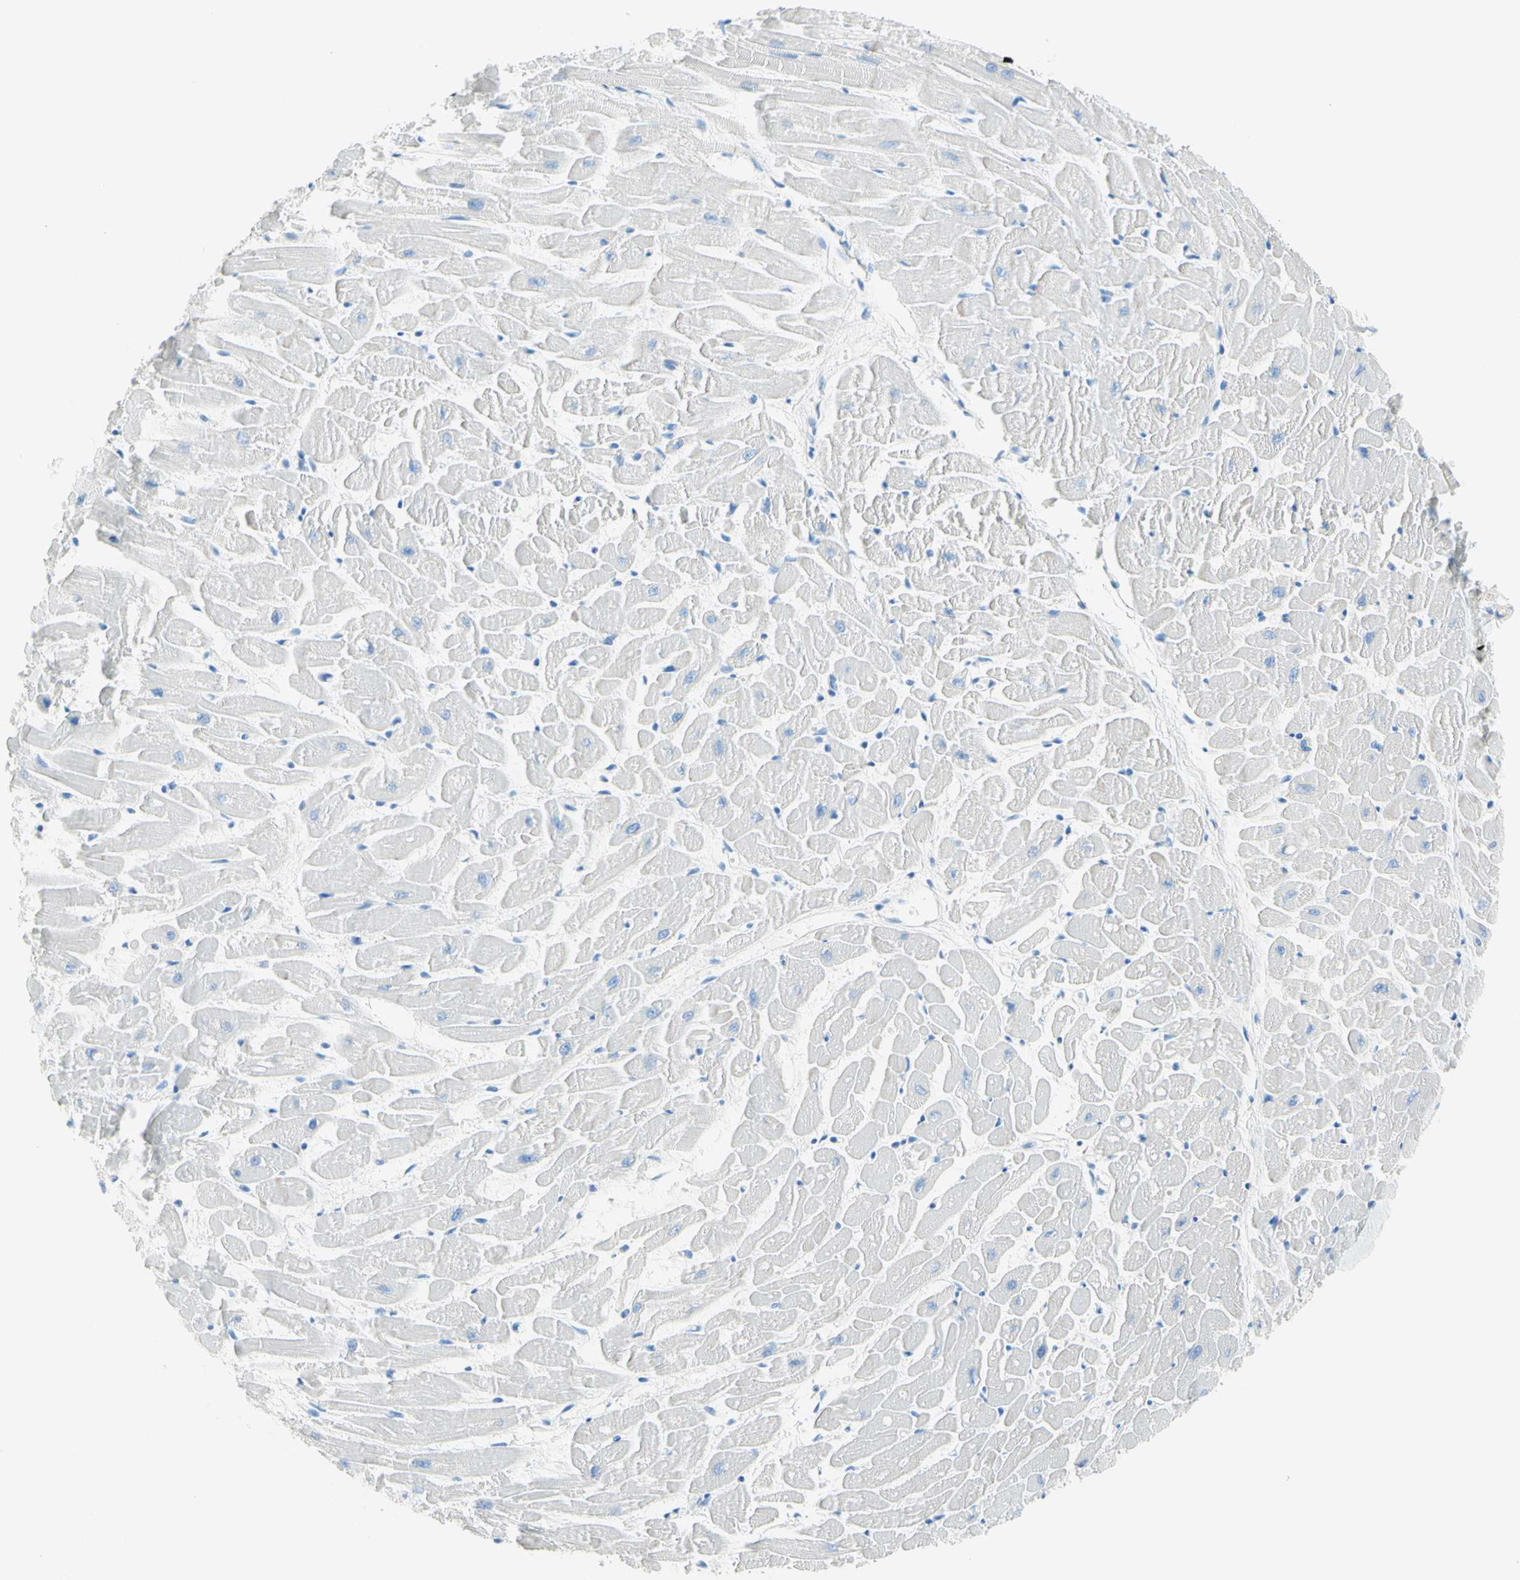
{"staining": {"intensity": "weak", "quantity": "<25%", "location": "cytoplasmic/membranous"}, "tissue": "heart muscle", "cell_type": "Cardiomyocytes", "image_type": "normal", "snomed": [{"axis": "morphology", "description": "Normal tissue, NOS"}, {"axis": "topography", "description": "Heart"}], "caption": "Immunohistochemical staining of normal heart muscle shows no significant positivity in cardiomyocytes. (DAB IHC, high magnification).", "gene": "IL6ST", "patient": {"sex": "female", "age": 19}}